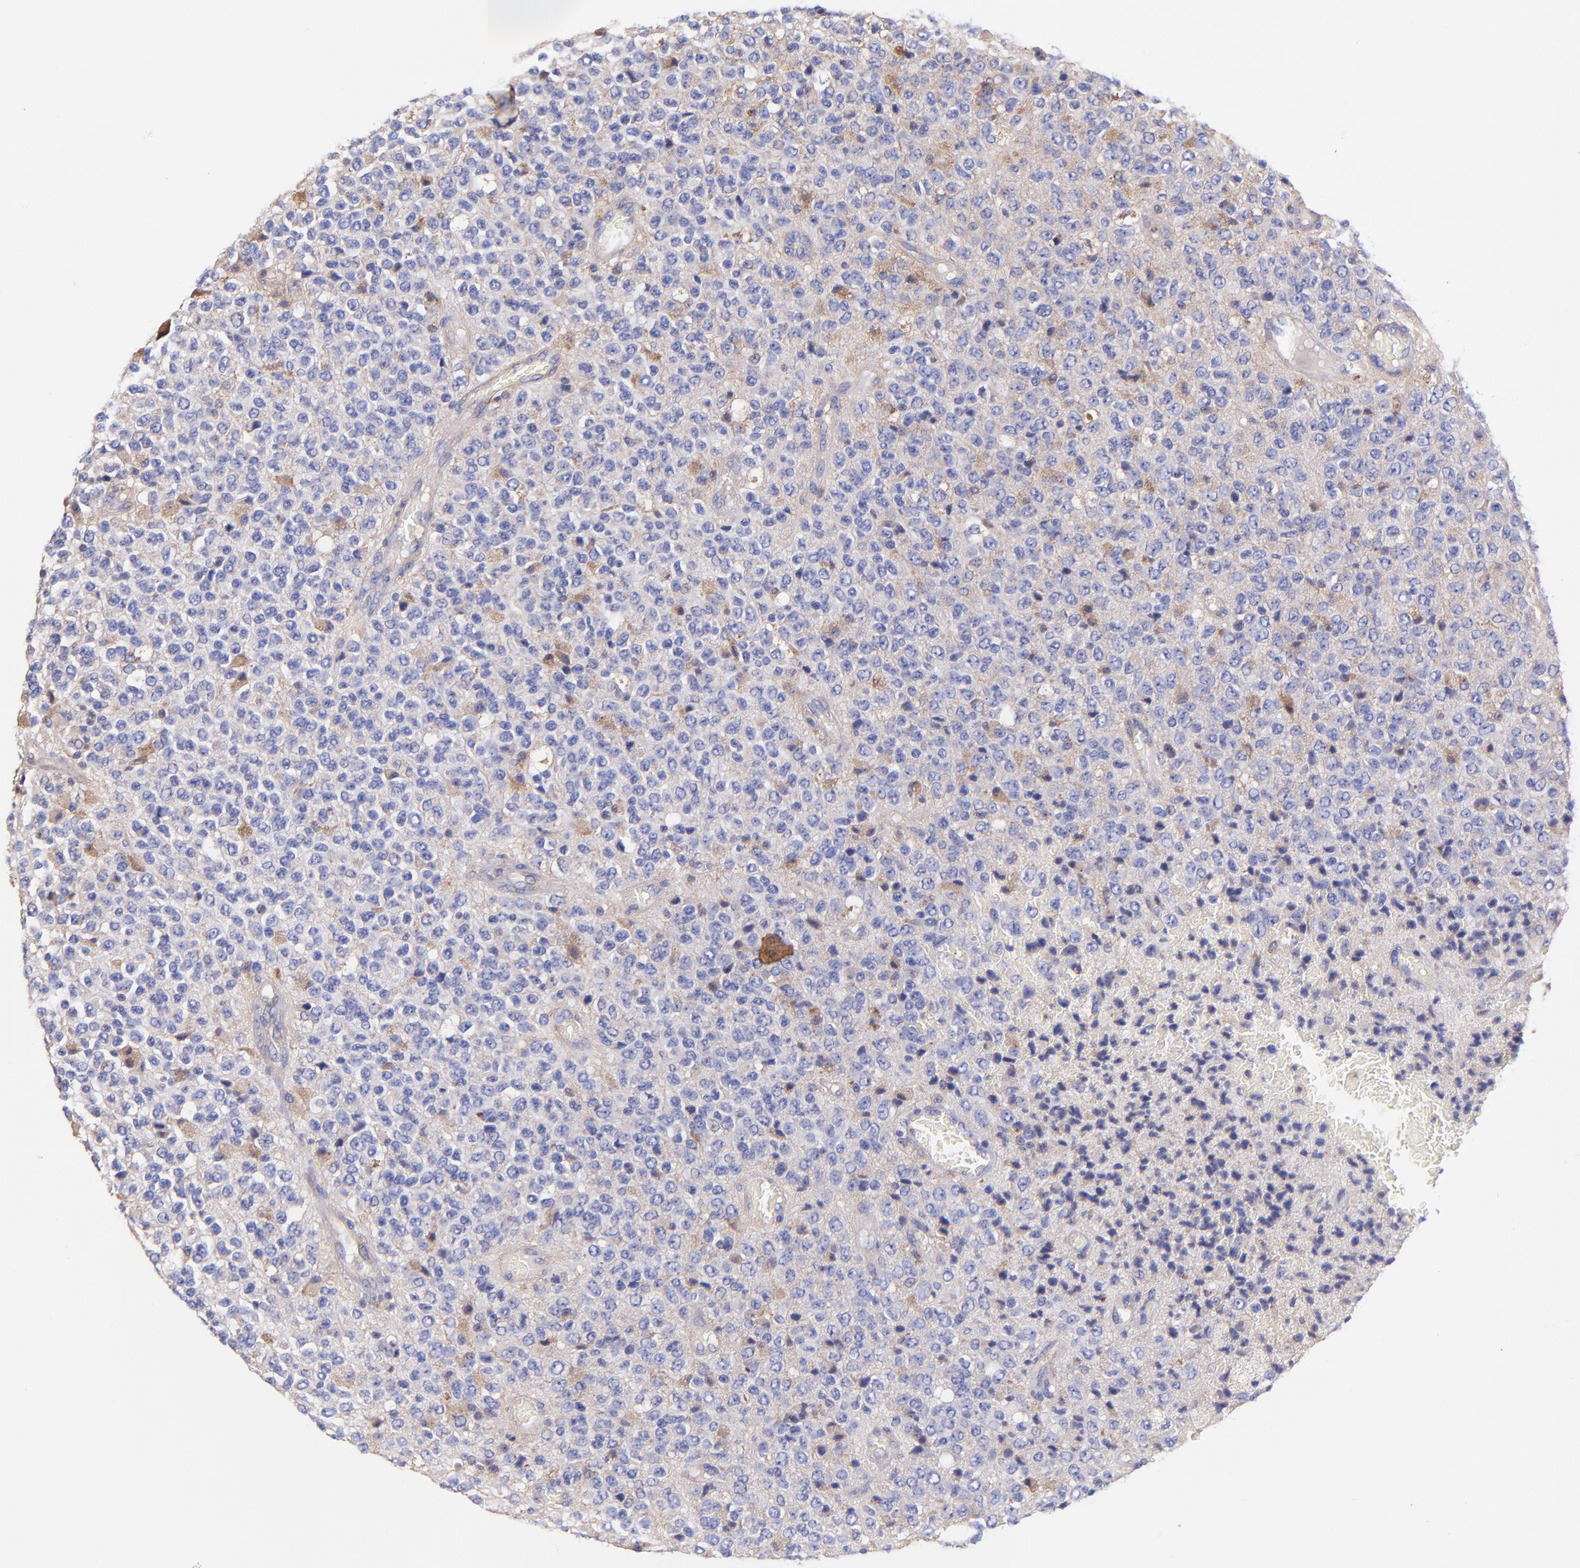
{"staining": {"intensity": "negative", "quantity": "none", "location": "none"}, "tissue": "glioma", "cell_type": "Tumor cells", "image_type": "cancer", "snomed": [{"axis": "morphology", "description": "Glioma, malignant, High grade"}, {"axis": "topography", "description": "pancreas cauda"}], "caption": "Protein analysis of malignant glioma (high-grade) shows no significant expression in tumor cells.", "gene": "PREX1", "patient": {"sex": "male", "age": 60}}